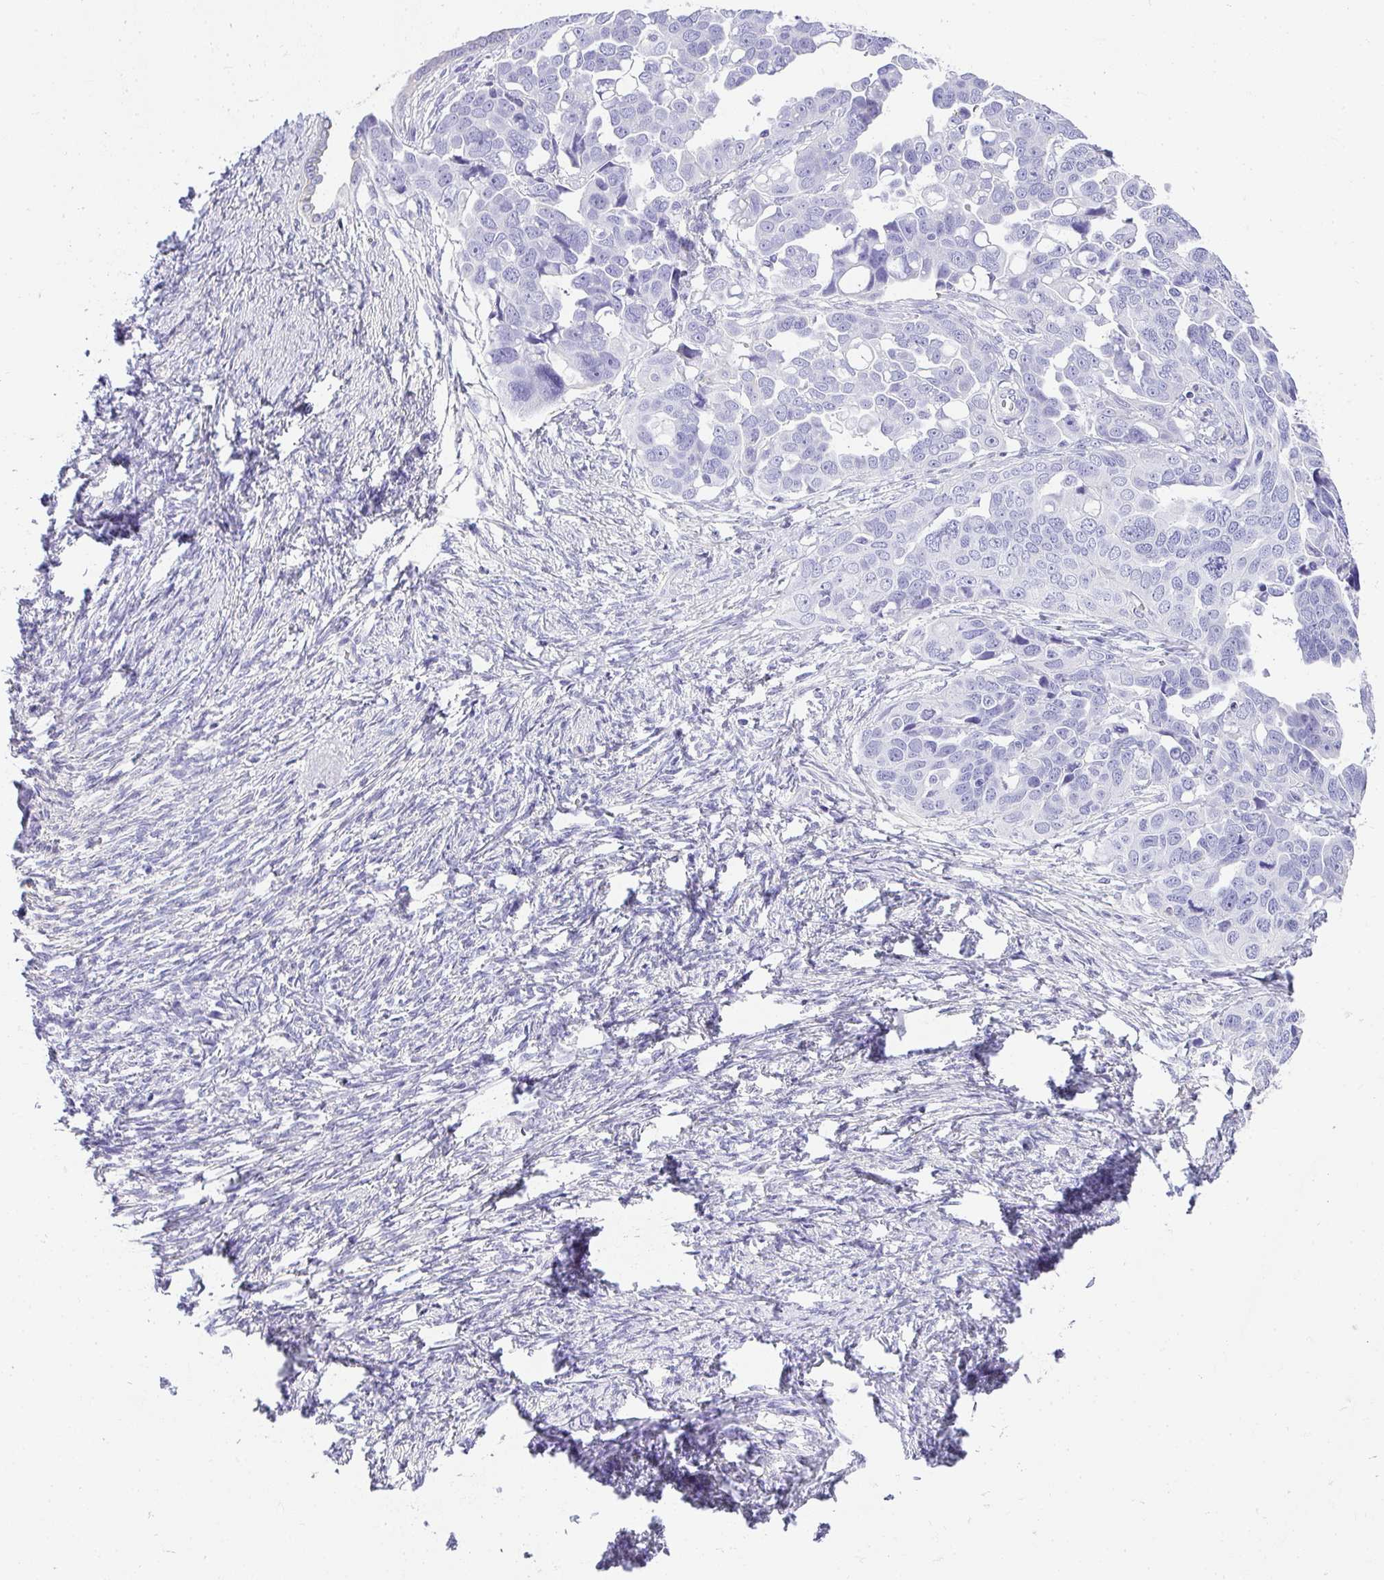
{"staining": {"intensity": "negative", "quantity": "none", "location": "none"}, "tissue": "ovarian cancer", "cell_type": "Tumor cells", "image_type": "cancer", "snomed": [{"axis": "morphology", "description": "Cystadenocarcinoma, serous, NOS"}, {"axis": "topography", "description": "Ovary"}], "caption": "Serous cystadenocarcinoma (ovarian) was stained to show a protein in brown. There is no significant positivity in tumor cells.", "gene": "PLPPR3", "patient": {"sex": "female", "age": 59}}